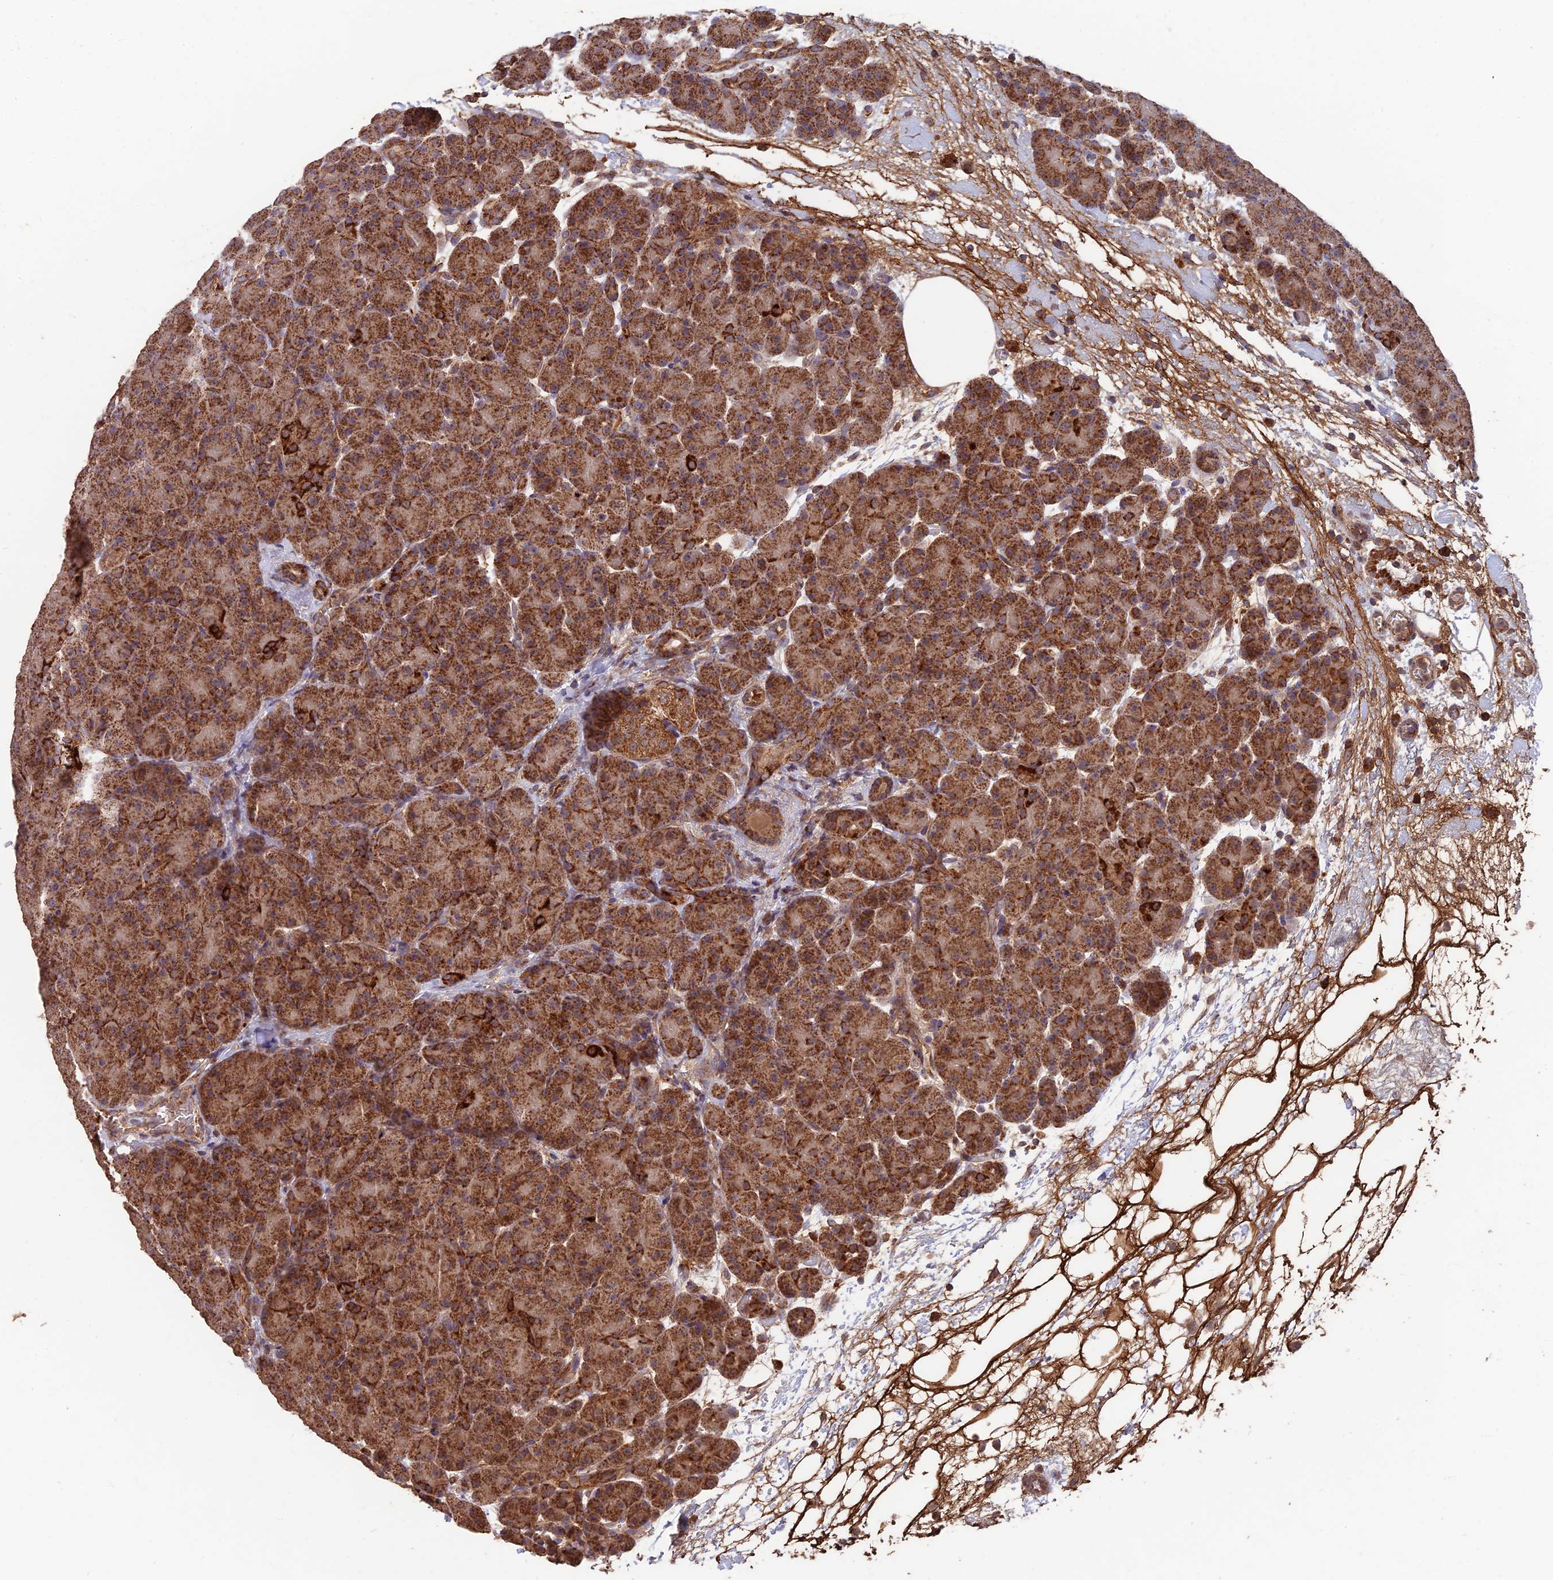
{"staining": {"intensity": "strong", "quantity": ">75%", "location": "cytoplasmic/membranous"}, "tissue": "pancreas", "cell_type": "Exocrine glandular cells", "image_type": "normal", "snomed": [{"axis": "morphology", "description": "Normal tissue, NOS"}, {"axis": "topography", "description": "Pancreas"}], "caption": "Exocrine glandular cells show strong cytoplasmic/membranous positivity in approximately >75% of cells in normal pancreas. (DAB (3,3'-diaminobenzidine) = brown stain, brightfield microscopy at high magnification).", "gene": "IFT22", "patient": {"sex": "male", "age": 66}}